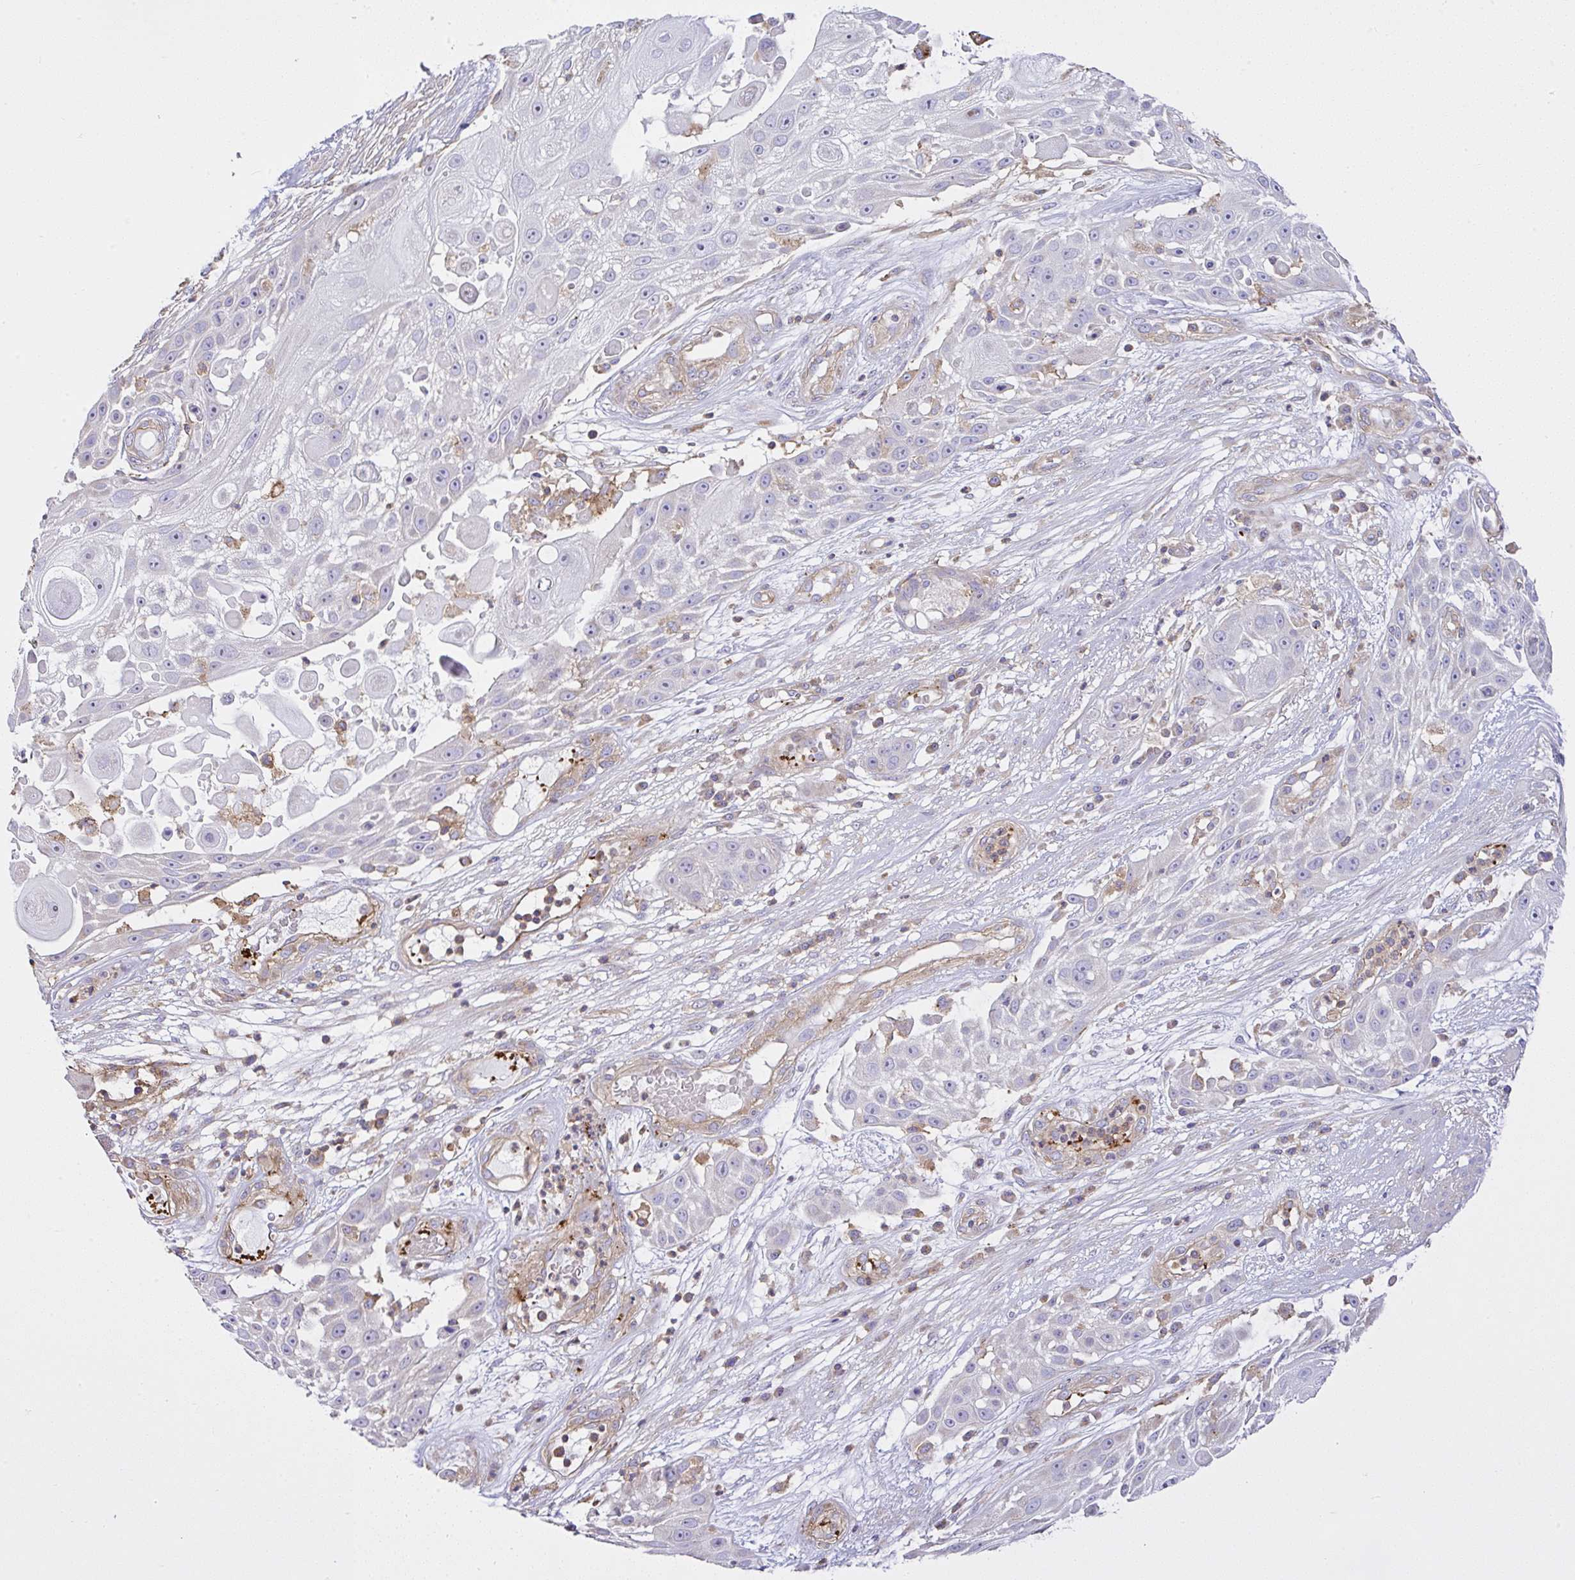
{"staining": {"intensity": "negative", "quantity": "none", "location": "none"}, "tissue": "skin cancer", "cell_type": "Tumor cells", "image_type": "cancer", "snomed": [{"axis": "morphology", "description": "Squamous cell carcinoma, NOS"}, {"axis": "topography", "description": "Skin"}], "caption": "Skin cancer (squamous cell carcinoma) was stained to show a protein in brown. There is no significant staining in tumor cells.", "gene": "CCDC142", "patient": {"sex": "female", "age": 86}}